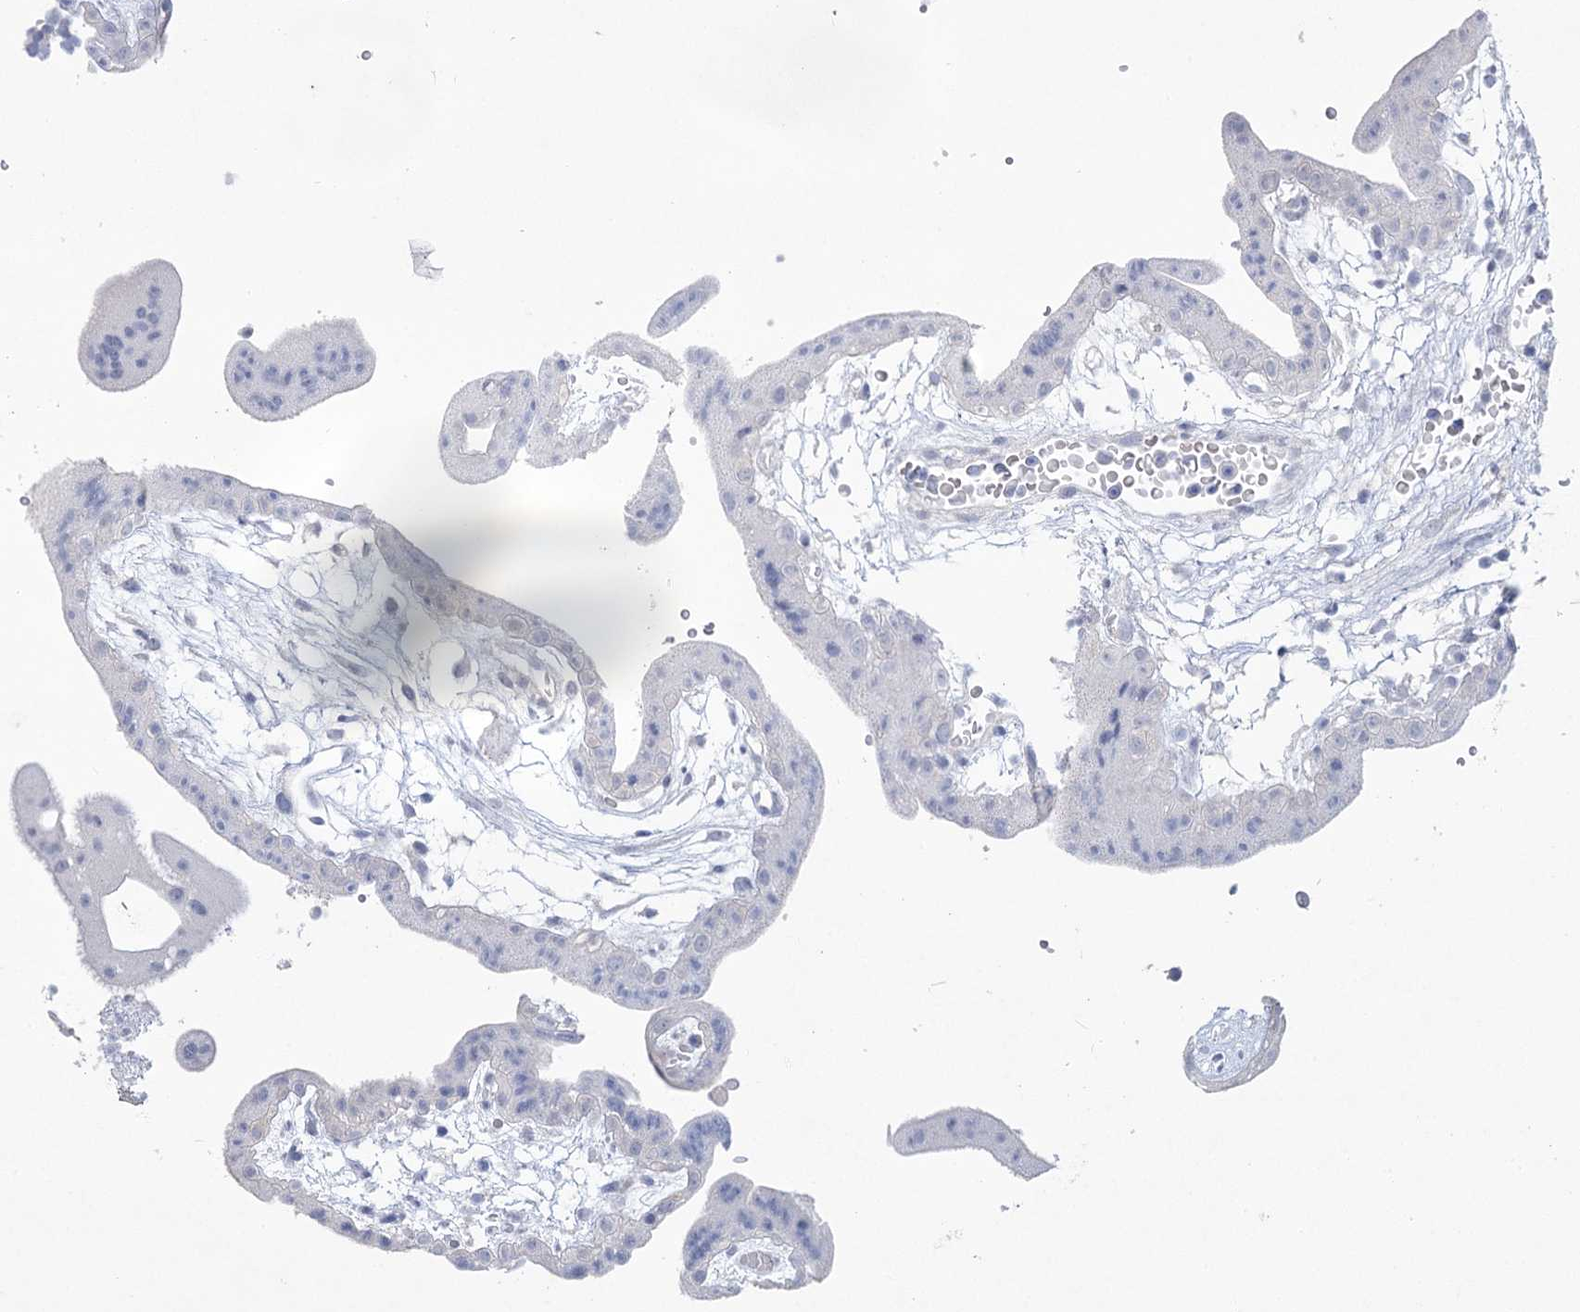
{"staining": {"intensity": "negative", "quantity": "none", "location": "none"}, "tissue": "placenta", "cell_type": "Decidual cells", "image_type": "normal", "snomed": [{"axis": "morphology", "description": "Normal tissue, NOS"}, {"axis": "topography", "description": "Placenta"}], "caption": "The micrograph exhibits no significant positivity in decidual cells of placenta. (Stains: DAB (3,3'-diaminobenzidine) immunohistochemistry (IHC) with hematoxylin counter stain, Microscopy: brightfield microscopy at high magnification).", "gene": "CCDC88A", "patient": {"sex": "female", "age": 18}}